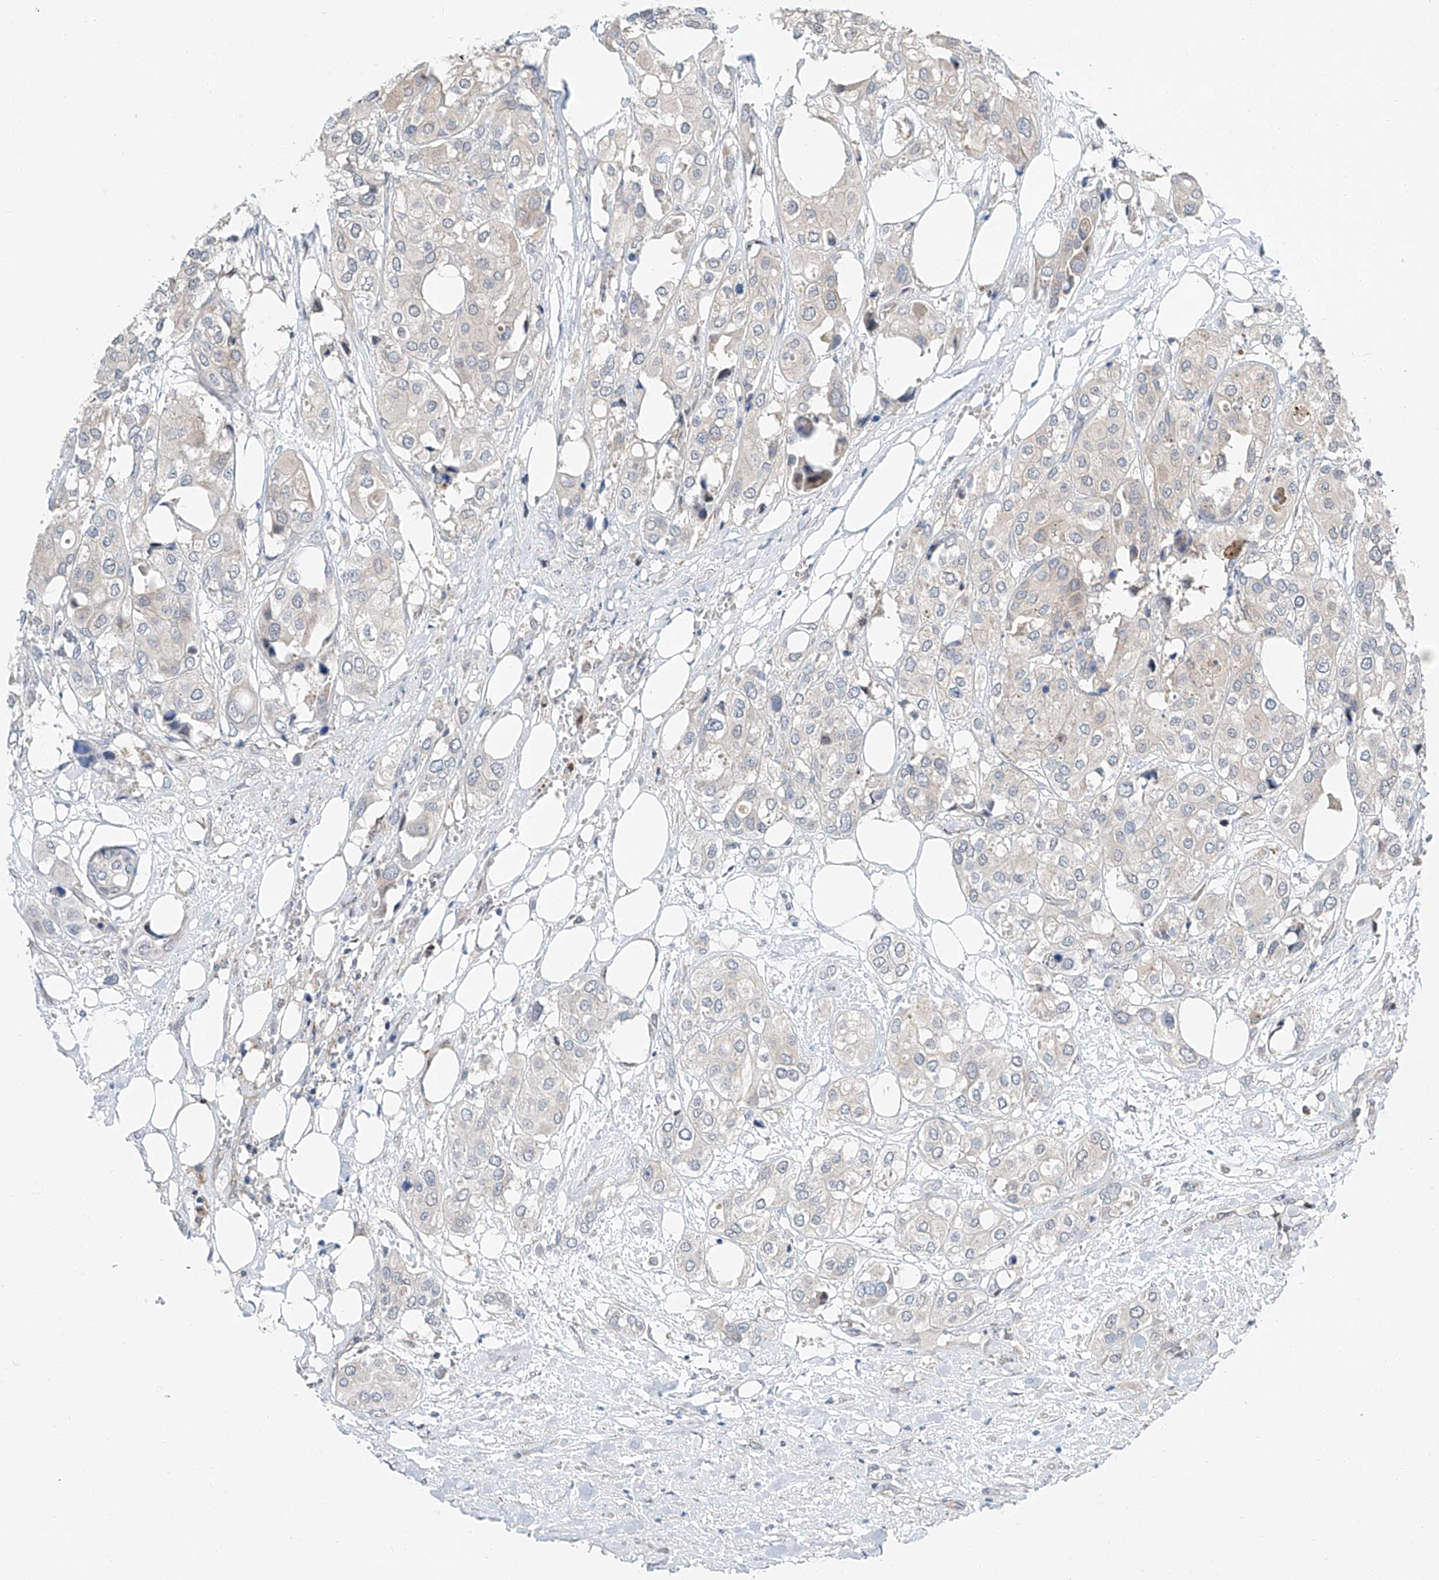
{"staining": {"intensity": "negative", "quantity": "none", "location": "none"}, "tissue": "urothelial cancer", "cell_type": "Tumor cells", "image_type": "cancer", "snomed": [{"axis": "morphology", "description": "Urothelial carcinoma, High grade"}, {"axis": "topography", "description": "Urinary bladder"}], "caption": "High power microscopy image of an IHC photomicrograph of urothelial cancer, revealing no significant positivity in tumor cells.", "gene": "CLDND1", "patient": {"sex": "male", "age": 64}}